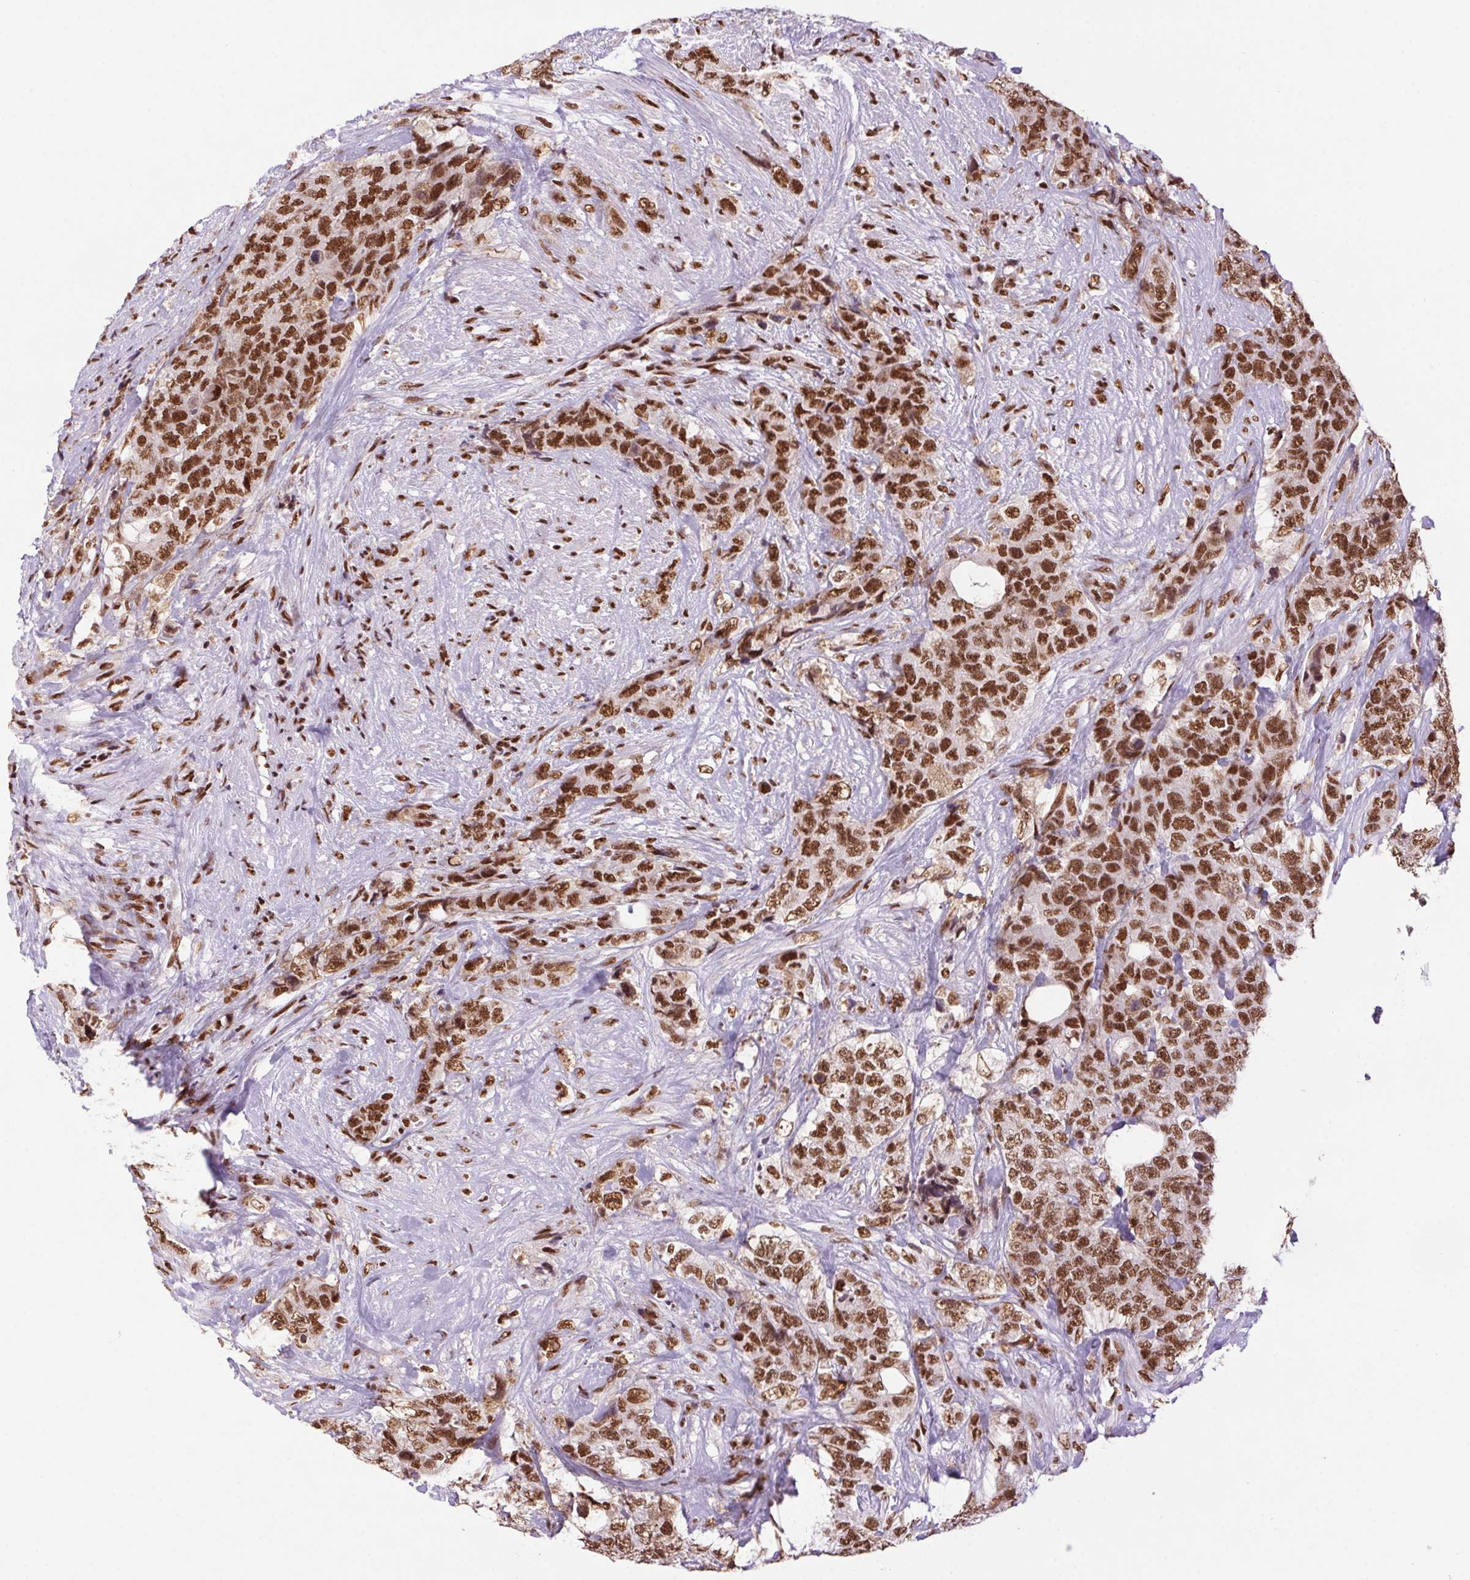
{"staining": {"intensity": "strong", "quantity": ">75%", "location": "nuclear"}, "tissue": "urothelial cancer", "cell_type": "Tumor cells", "image_type": "cancer", "snomed": [{"axis": "morphology", "description": "Urothelial carcinoma, High grade"}, {"axis": "topography", "description": "Urinary bladder"}], "caption": "IHC histopathology image of urothelial cancer stained for a protein (brown), which reveals high levels of strong nuclear expression in about >75% of tumor cells.", "gene": "ZNF207", "patient": {"sex": "female", "age": 78}}